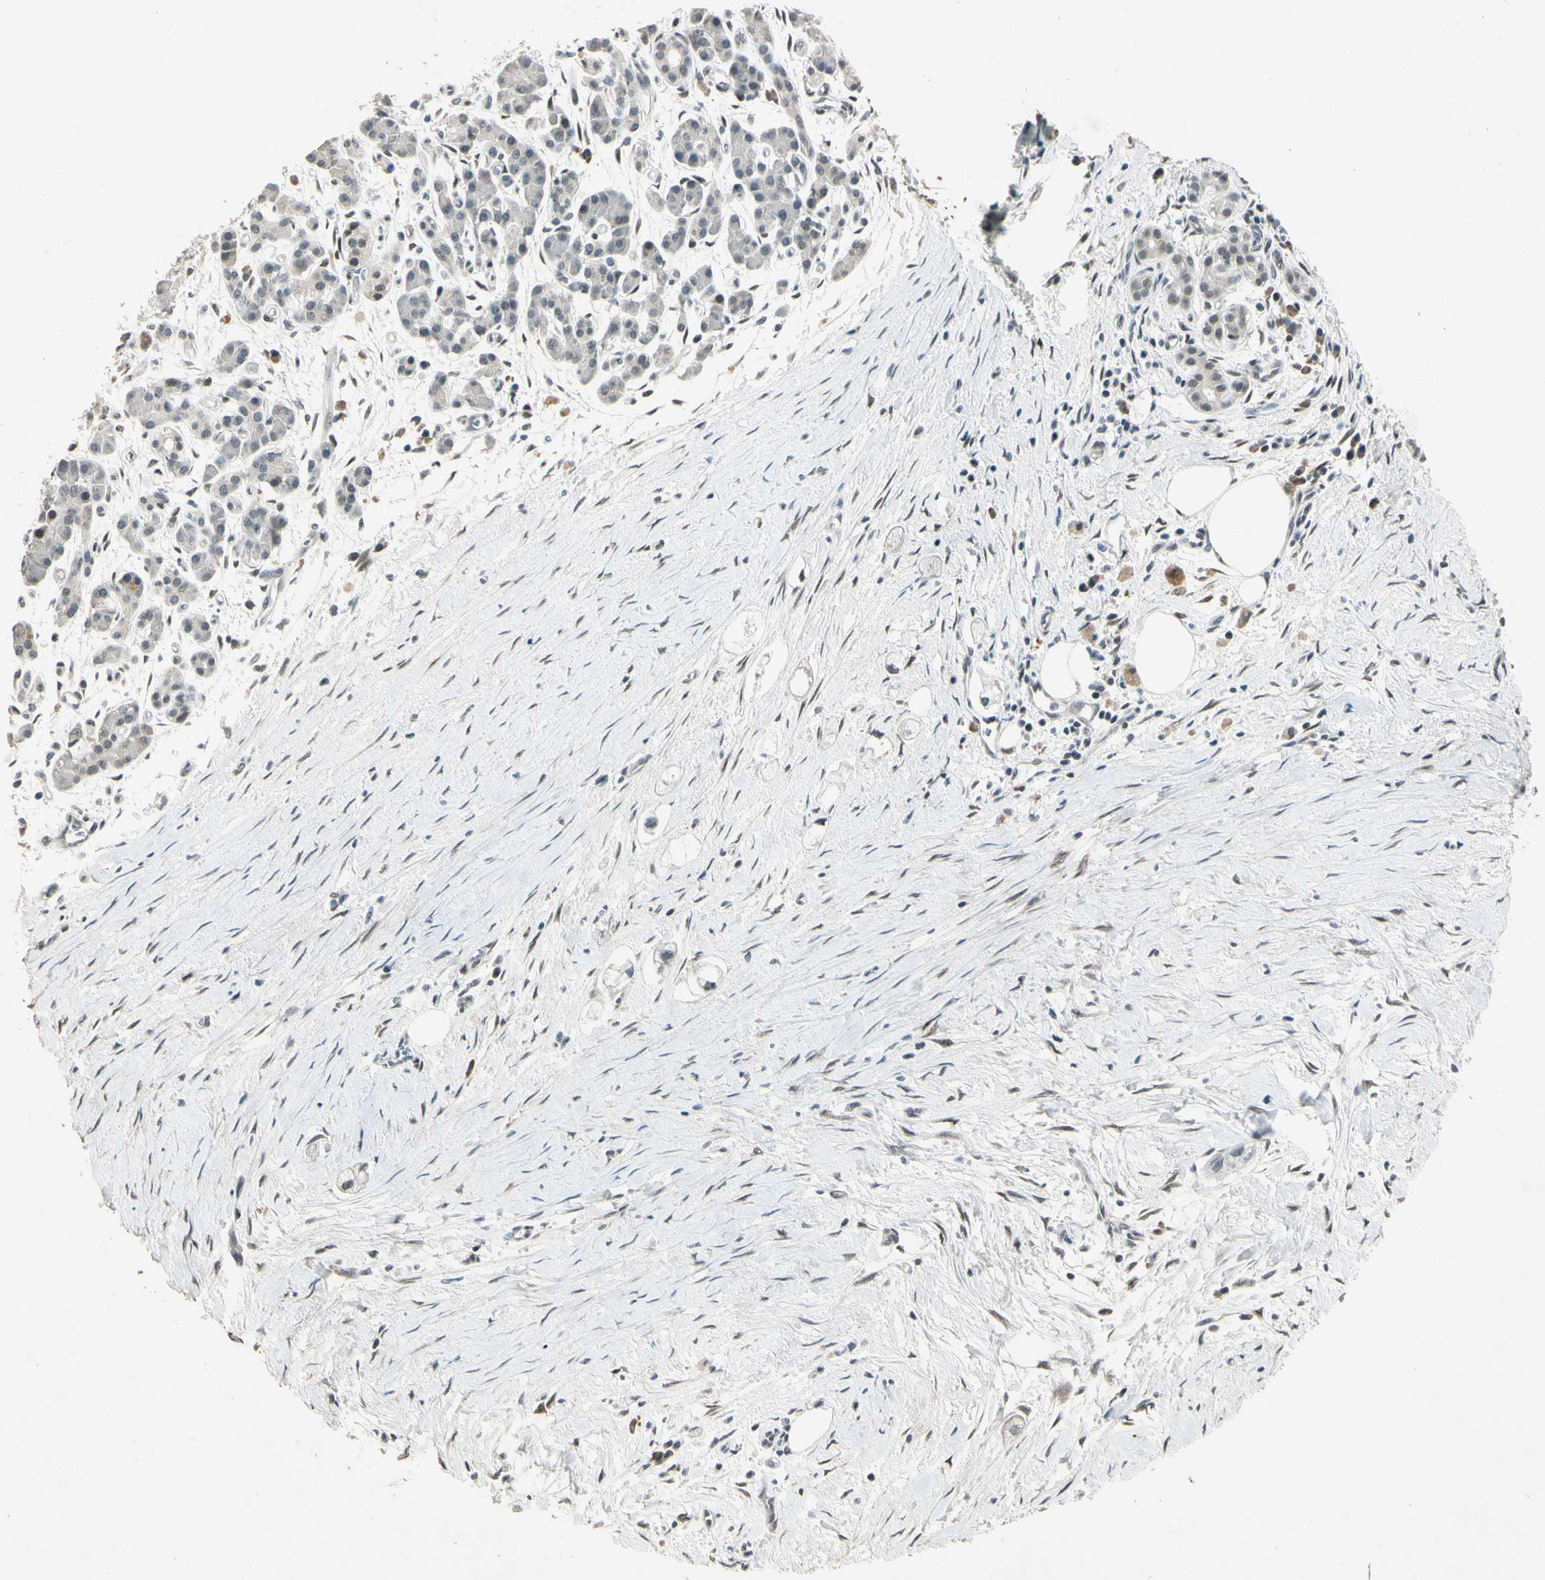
{"staining": {"intensity": "negative", "quantity": "none", "location": "none"}, "tissue": "pancreatic cancer", "cell_type": "Tumor cells", "image_type": "cancer", "snomed": [{"axis": "morphology", "description": "Adenocarcinoma, NOS"}, {"axis": "topography", "description": "Pancreas"}], "caption": "This image is of adenocarcinoma (pancreatic) stained with immunohistochemistry to label a protein in brown with the nuclei are counter-stained blue. There is no positivity in tumor cells.", "gene": "ZBTB4", "patient": {"sex": "male", "age": 74}}